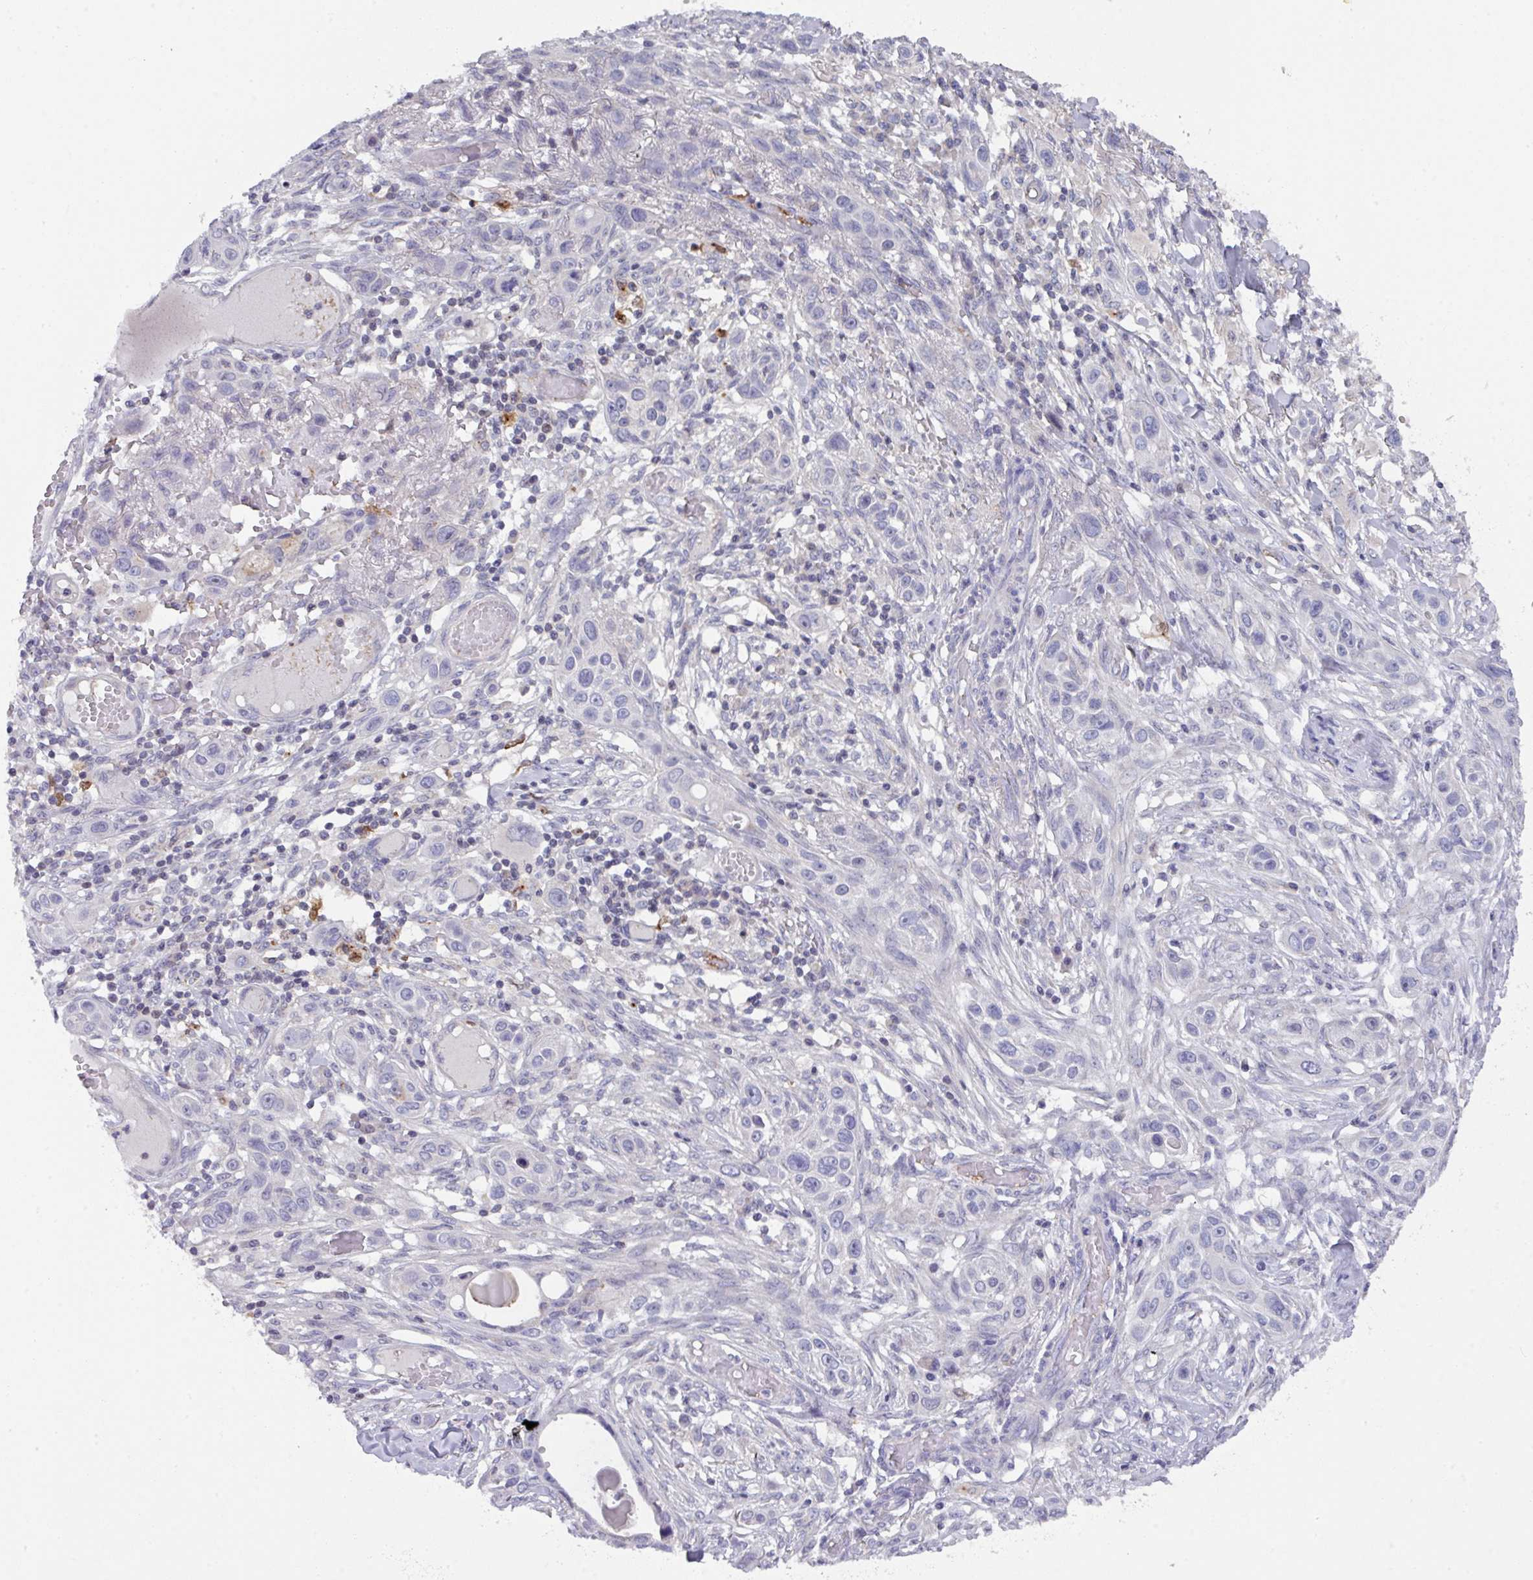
{"staining": {"intensity": "negative", "quantity": "none", "location": "none"}, "tissue": "skin cancer", "cell_type": "Tumor cells", "image_type": "cancer", "snomed": [{"axis": "morphology", "description": "Squamous cell carcinoma, NOS"}, {"axis": "topography", "description": "Skin"}], "caption": "This is a photomicrograph of IHC staining of skin squamous cell carcinoma, which shows no expression in tumor cells.", "gene": "DCAF12L2", "patient": {"sex": "female", "age": 69}}